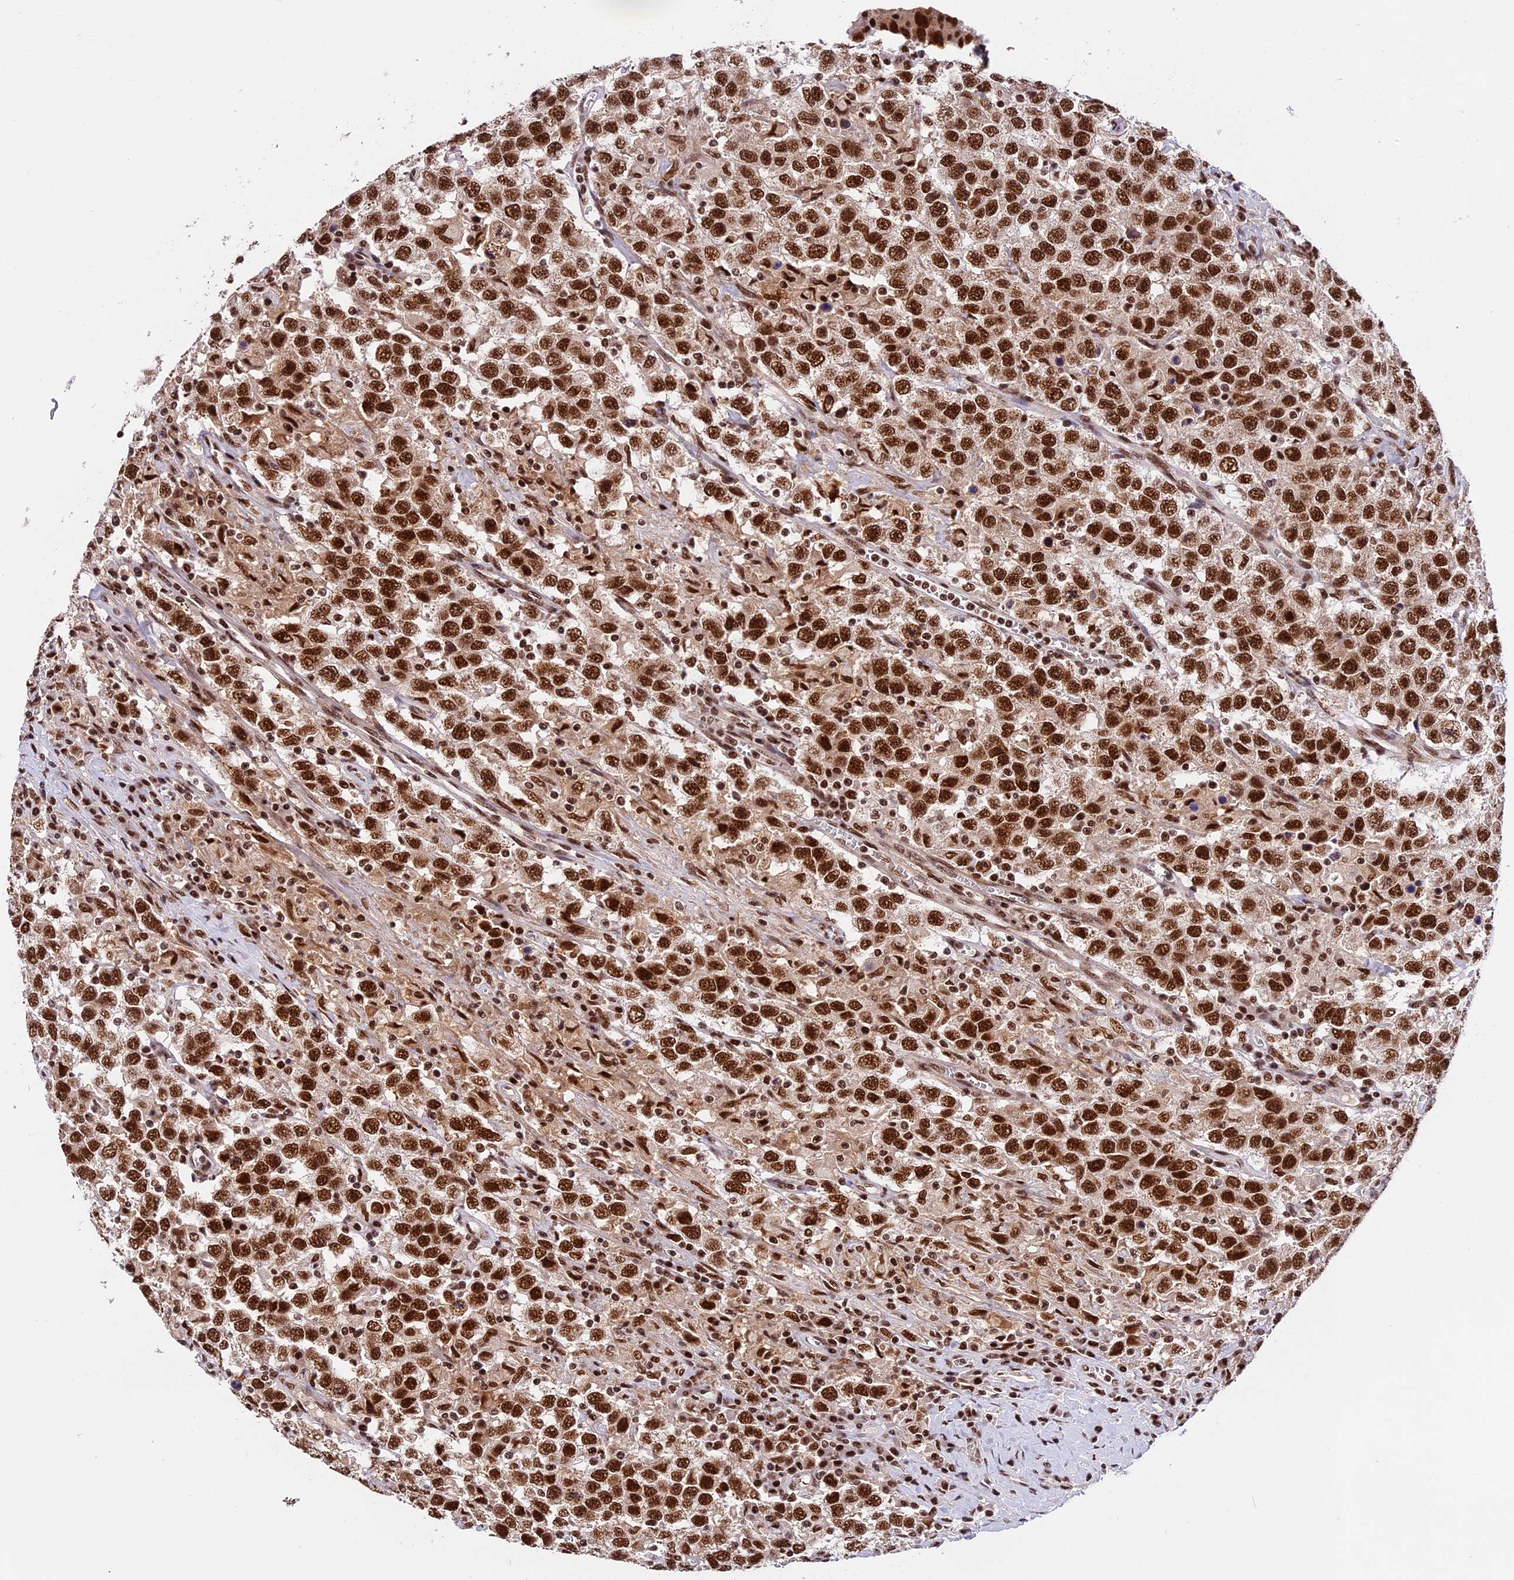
{"staining": {"intensity": "strong", "quantity": ">75%", "location": "nuclear"}, "tissue": "testis cancer", "cell_type": "Tumor cells", "image_type": "cancer", "snomed": [{"axis": "morphology", "description": "Seminoma, NOS"}, {"axis": "topography", "description": "Testis"}], "caption": "Immunohistochemistry (IHC) staining of testis seminoma, which shows high levels of strong nuclear staining in about >75% of tumor cells indicating strong nuclear protein positivity. The staining was performed using DAB (brown) for protein detection and nuclei were counterstained in hematoxylin (blue).", "gene": "RAMAC", "patient": {"sex": "male", "age": 41}}